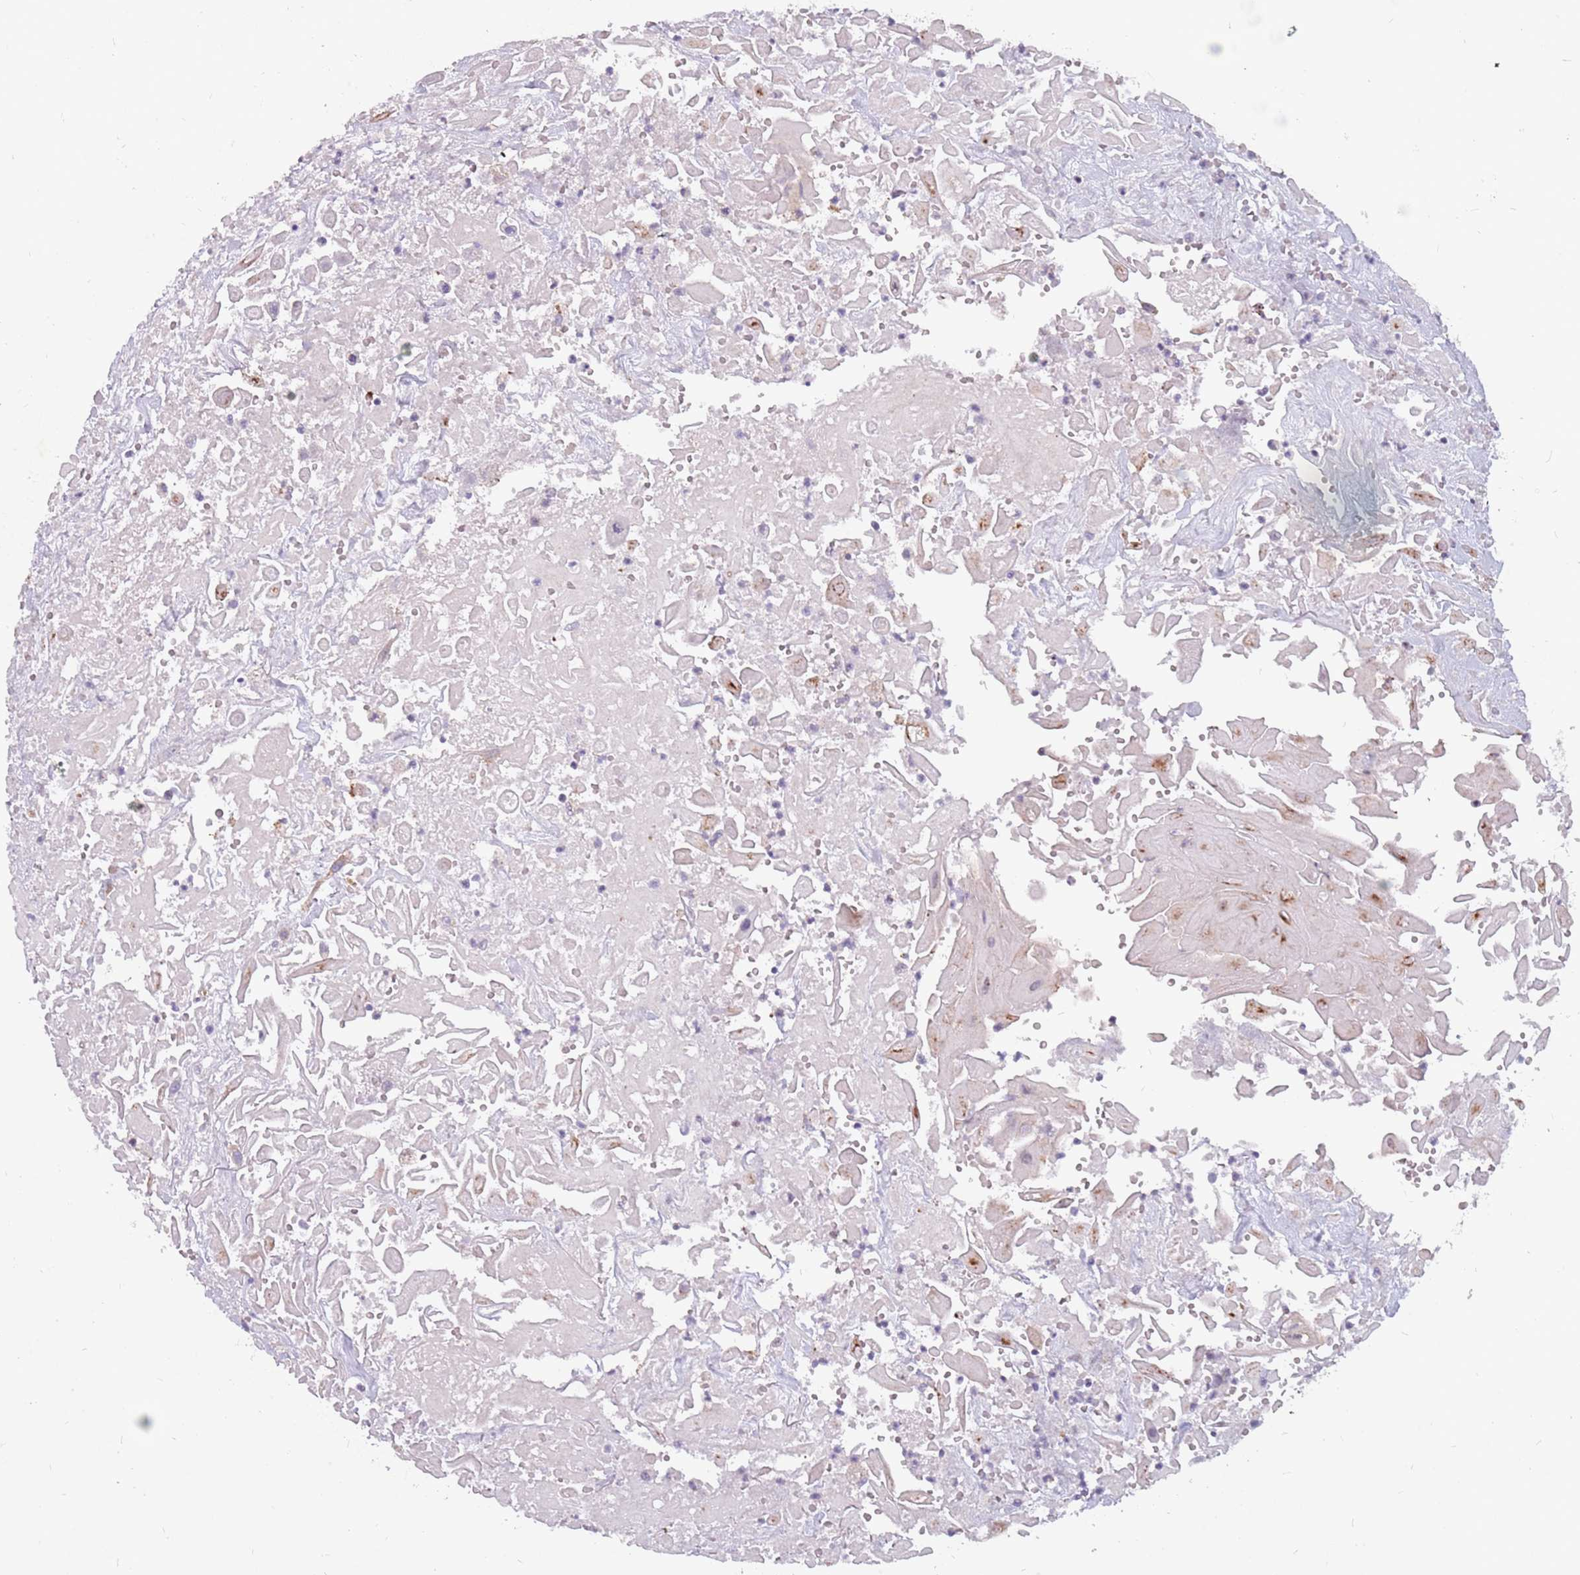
{"staining": {"intensity": "moderate", "quantity": "<25%", "location": "cytoplasmic/membranous"}, "tissue": "head and neck cancer", "cell_type": "Tumor cells", "image_type": "cancer", "snomed": [{"axis": "morphology", "description": "Squamous cell carcinoma, NOS"}, {"axis": "topography", "description": "Head-Neck"}], "caption": "Immunohistochemistry (DAB) staining of head and neck cancer (squamous cell carcinoma) demonstrates moderate cytoplasmic/membranous protein positivity in approximately <25% of tumor cells.", "gene": "NEK6", "patient": {"sex": "male", "age": 81}}